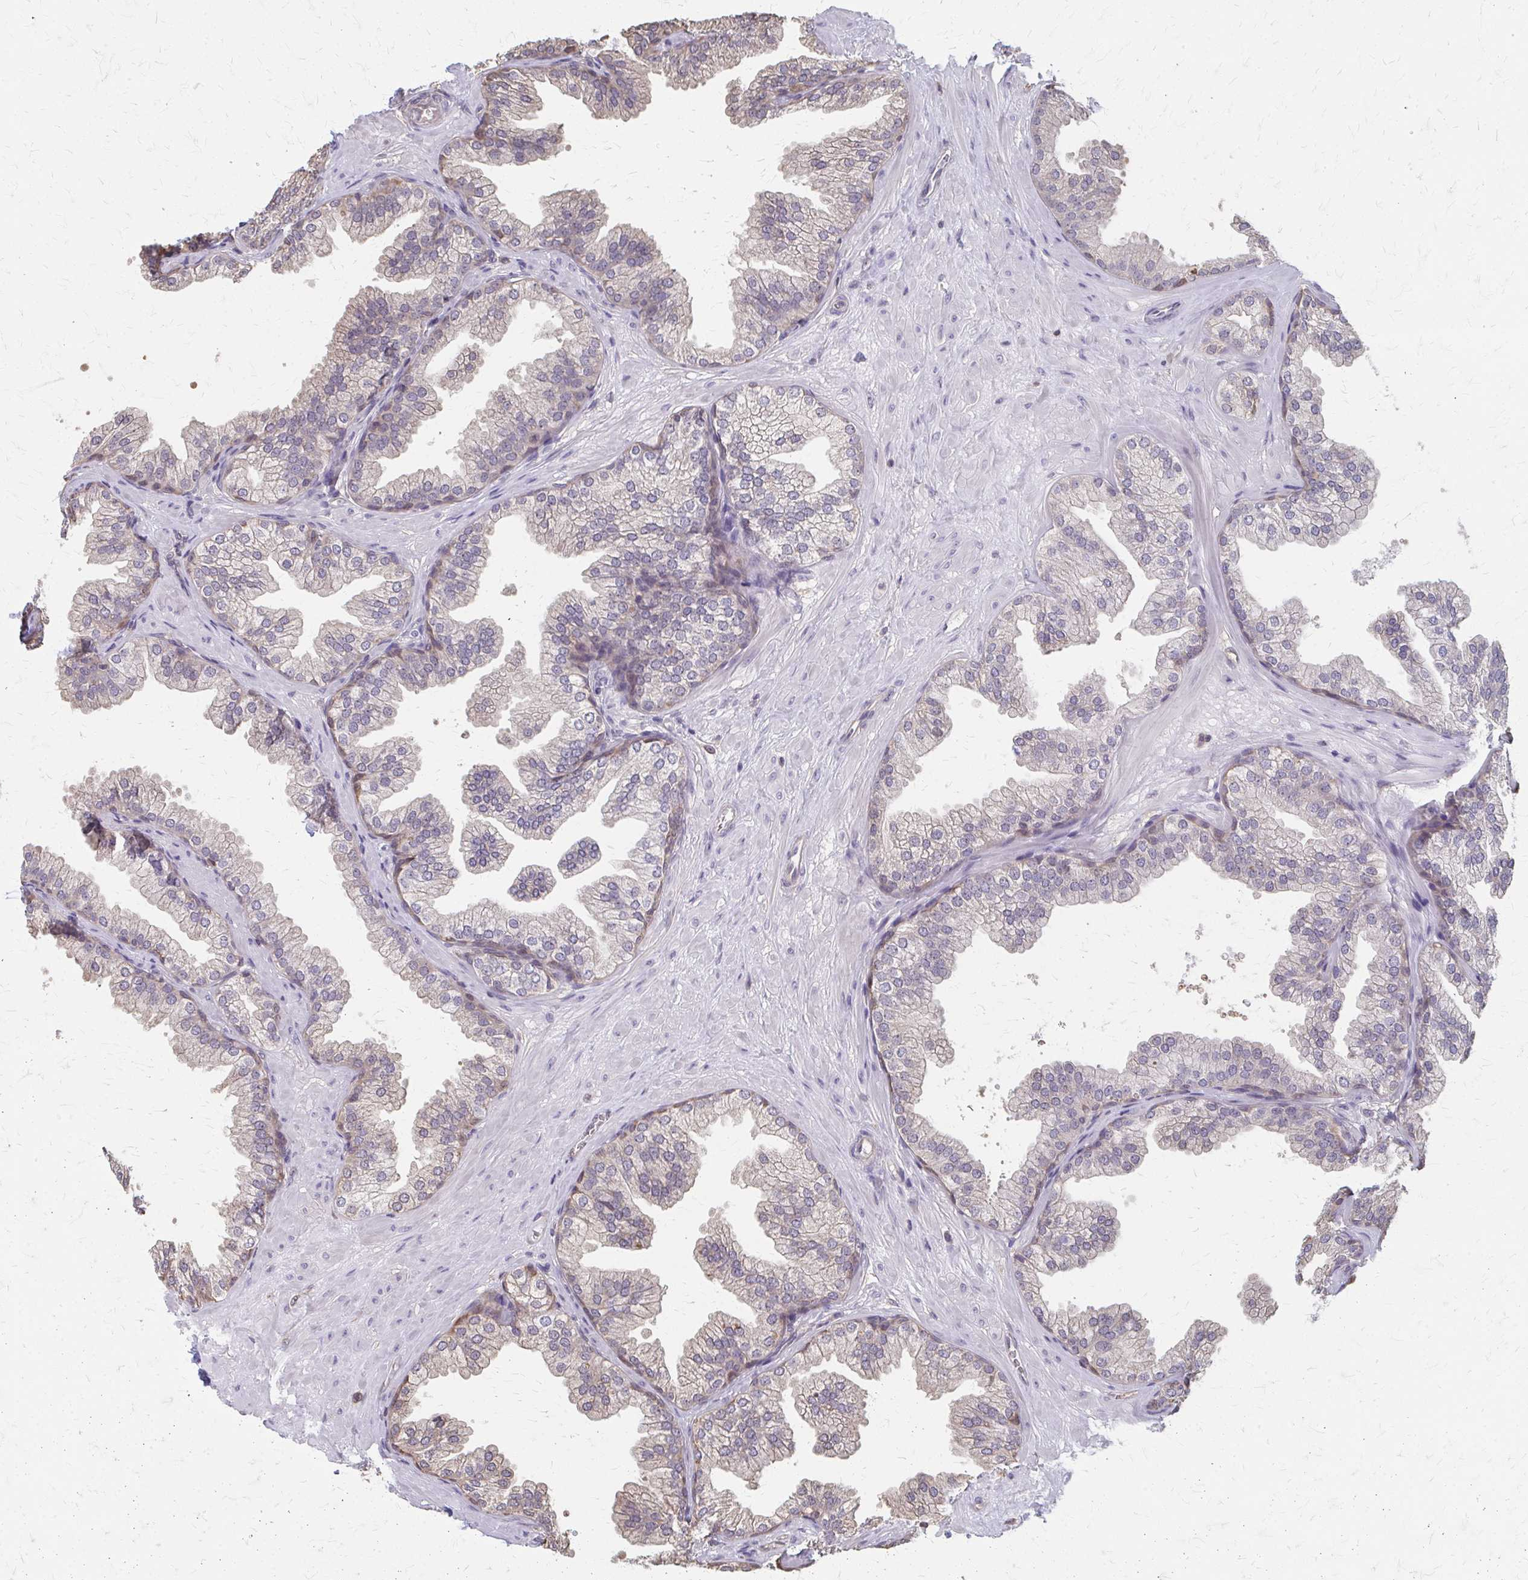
{"staining": {"intensity": "weak", "quantity": "<25%", "location": "cytoplasmic/membranous"}, "tissue": "prostate", "cell_type": "Glandular cells", "image_type": "normal", "snomed": [{"axis": "morphology", "description": "Normal tissue, NOS"}, {"axis": "topography", "description": "Prostate"}], "caption": "High magnification brightfield microscopy of normal prostate stained with DAB (3,3'-diaminobenzidine) (brown) and counterstained with hematoxylin (blue): glandular cells show no significant expression.", "gene": "RABGAP1L", "patient": {"sex": "male", "age": 37}}